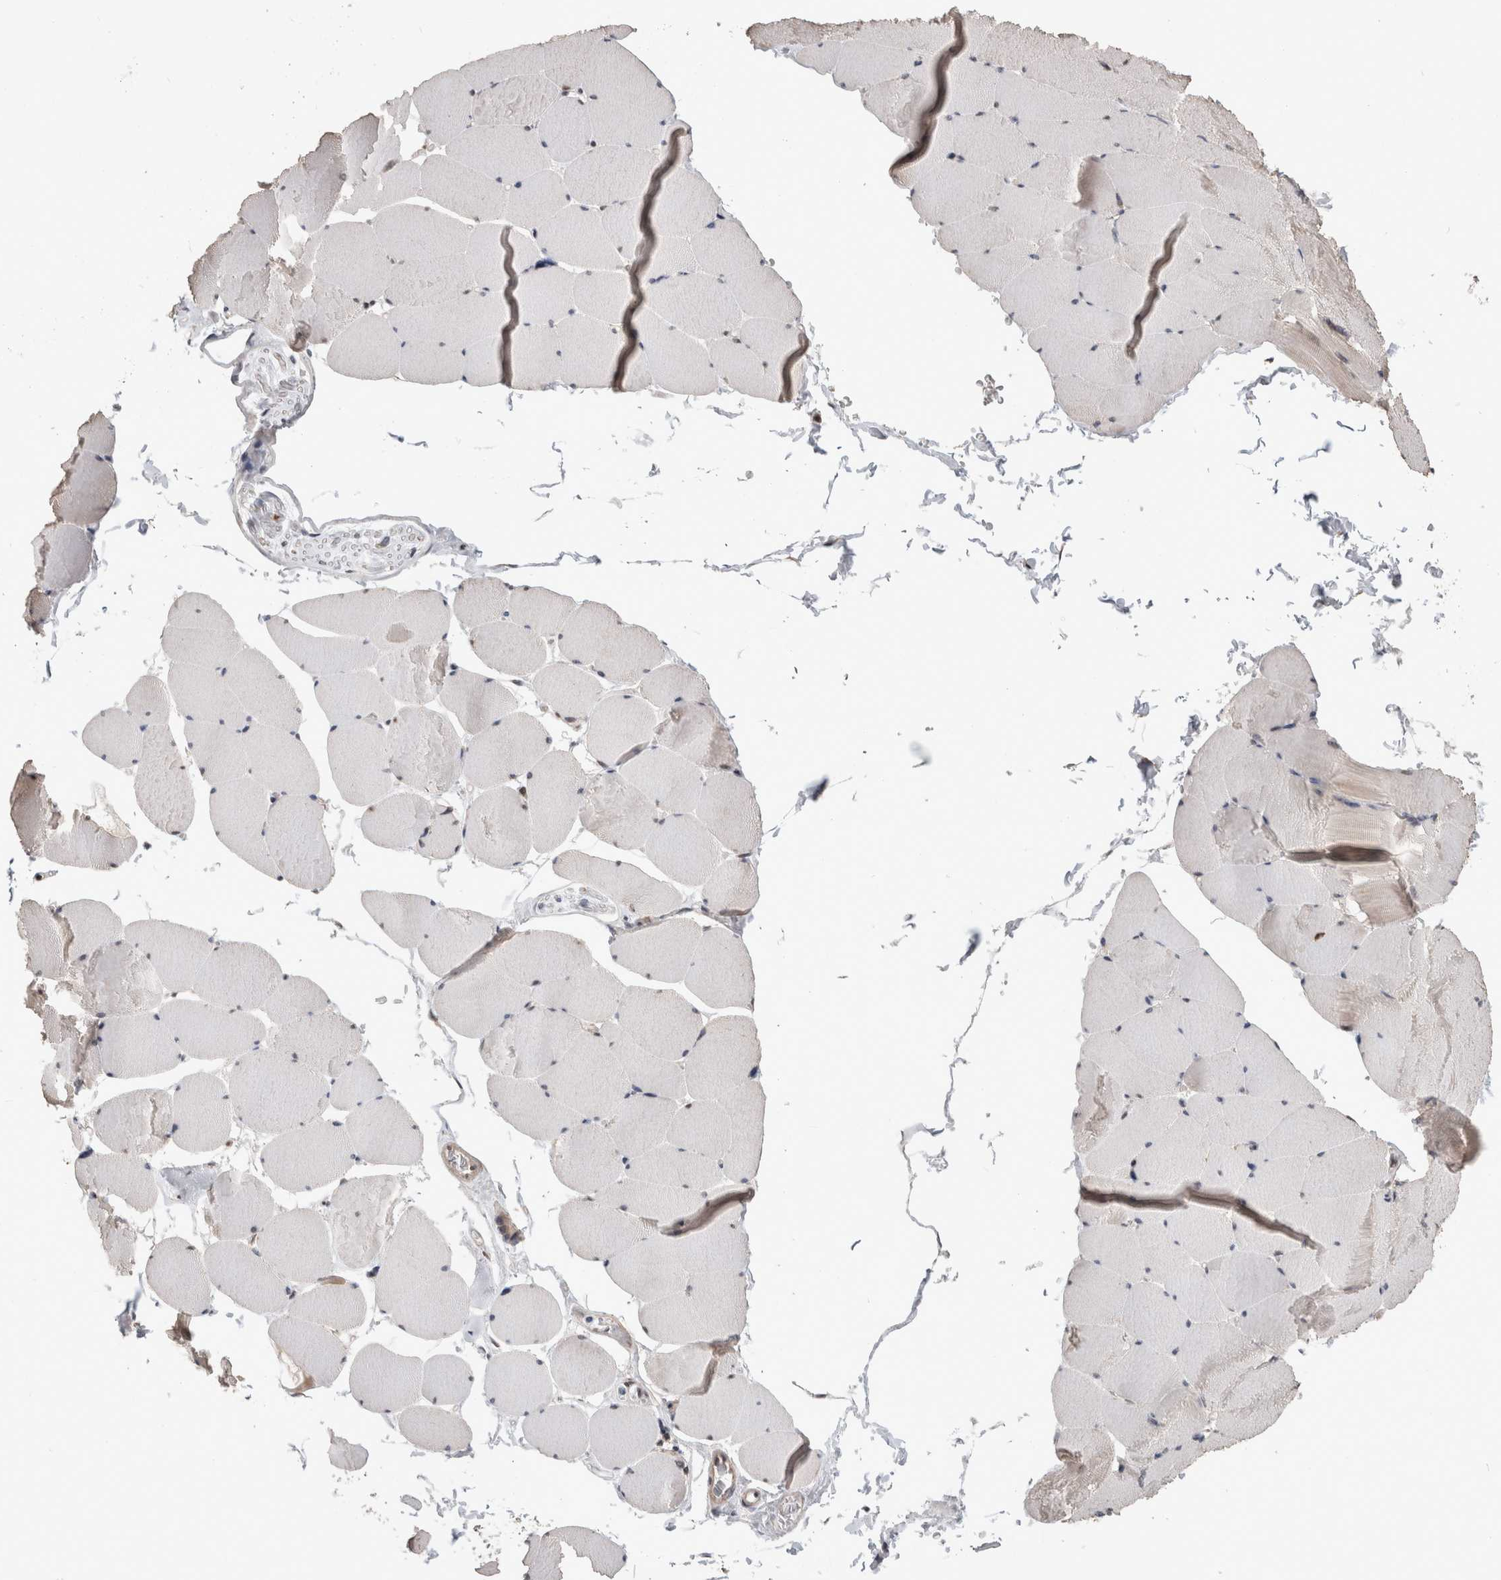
{"staining": {"intensity": "weak", "quantity": "25%-75%", "location": "cytoplasmic/membranous,nuclear"}, "tissue": "skeletal muscle", "cell_type": "Myocytes", "image_type": "normal", "snomed": [{"axis": "morphology", "description": "Normal tissue, NOS"}, {"axis": "topography", "description": "Skeletal muscle"}], "caption": "A low amount of weak cytoplasmic/membranous,nuclear expression is present in about 25%-75% of myocytes in unremarkable skeletal muscle.", "gene": "MRPL37", "patient": {"sex": "male", "age": 62}}